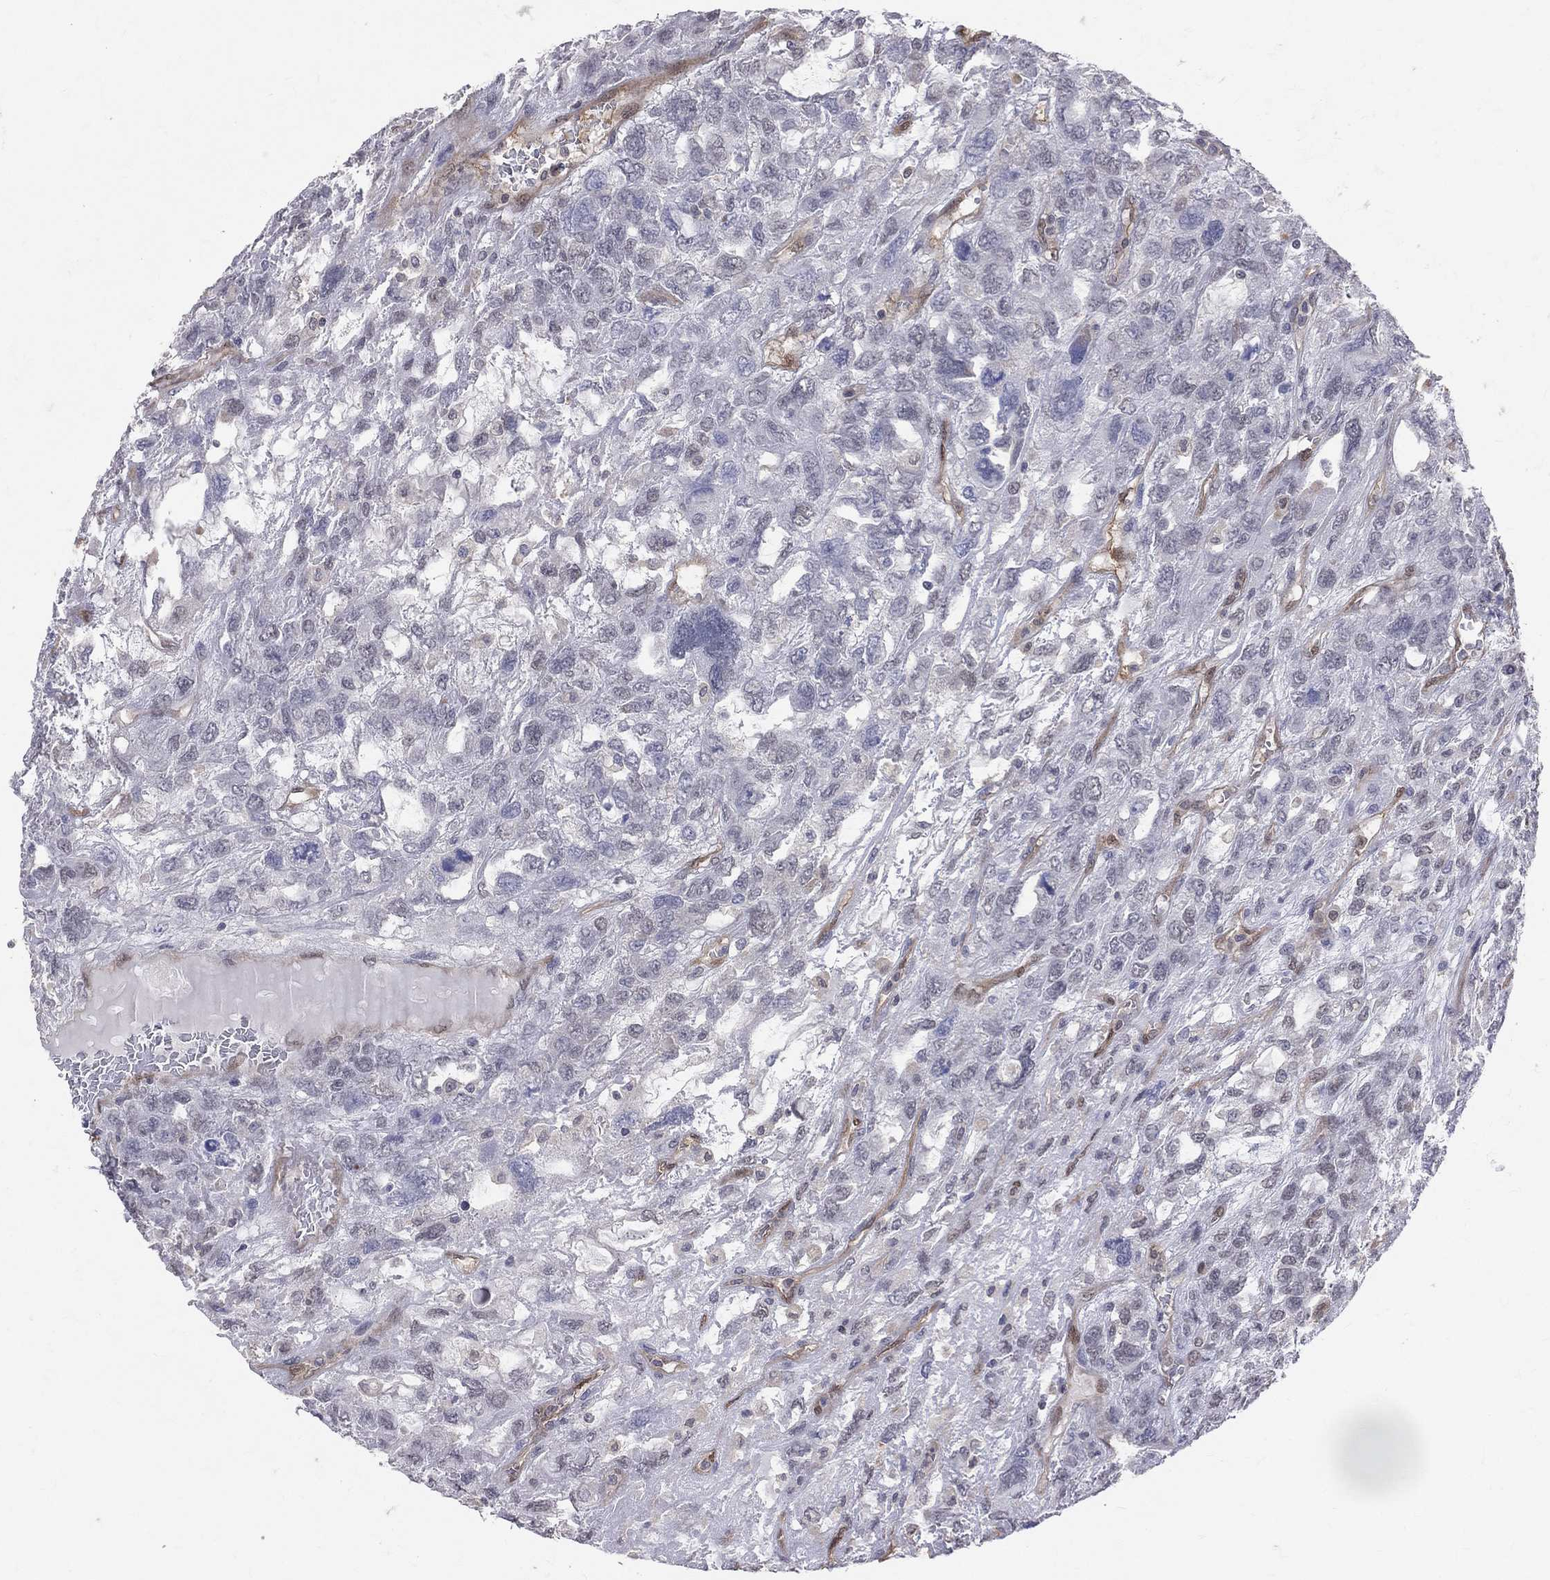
{"staining": {"intensity": "negative", "quantity": "none", "location": "none"}, "tissue": "testis cancer", "cell_type": "Tumor cells", "image_type": "cancer", "snomed": [{"axis": "morphology", "description": "Seminoma, NOS"}, {"axis": "topography", "description": "Testis"}], "caption": "DAB immunohistochemical staining of testis seminoma shows no significant positivity in tumor cells.", "gene": "GMPR2", "patient": {"sex": "male", "age": 52}}